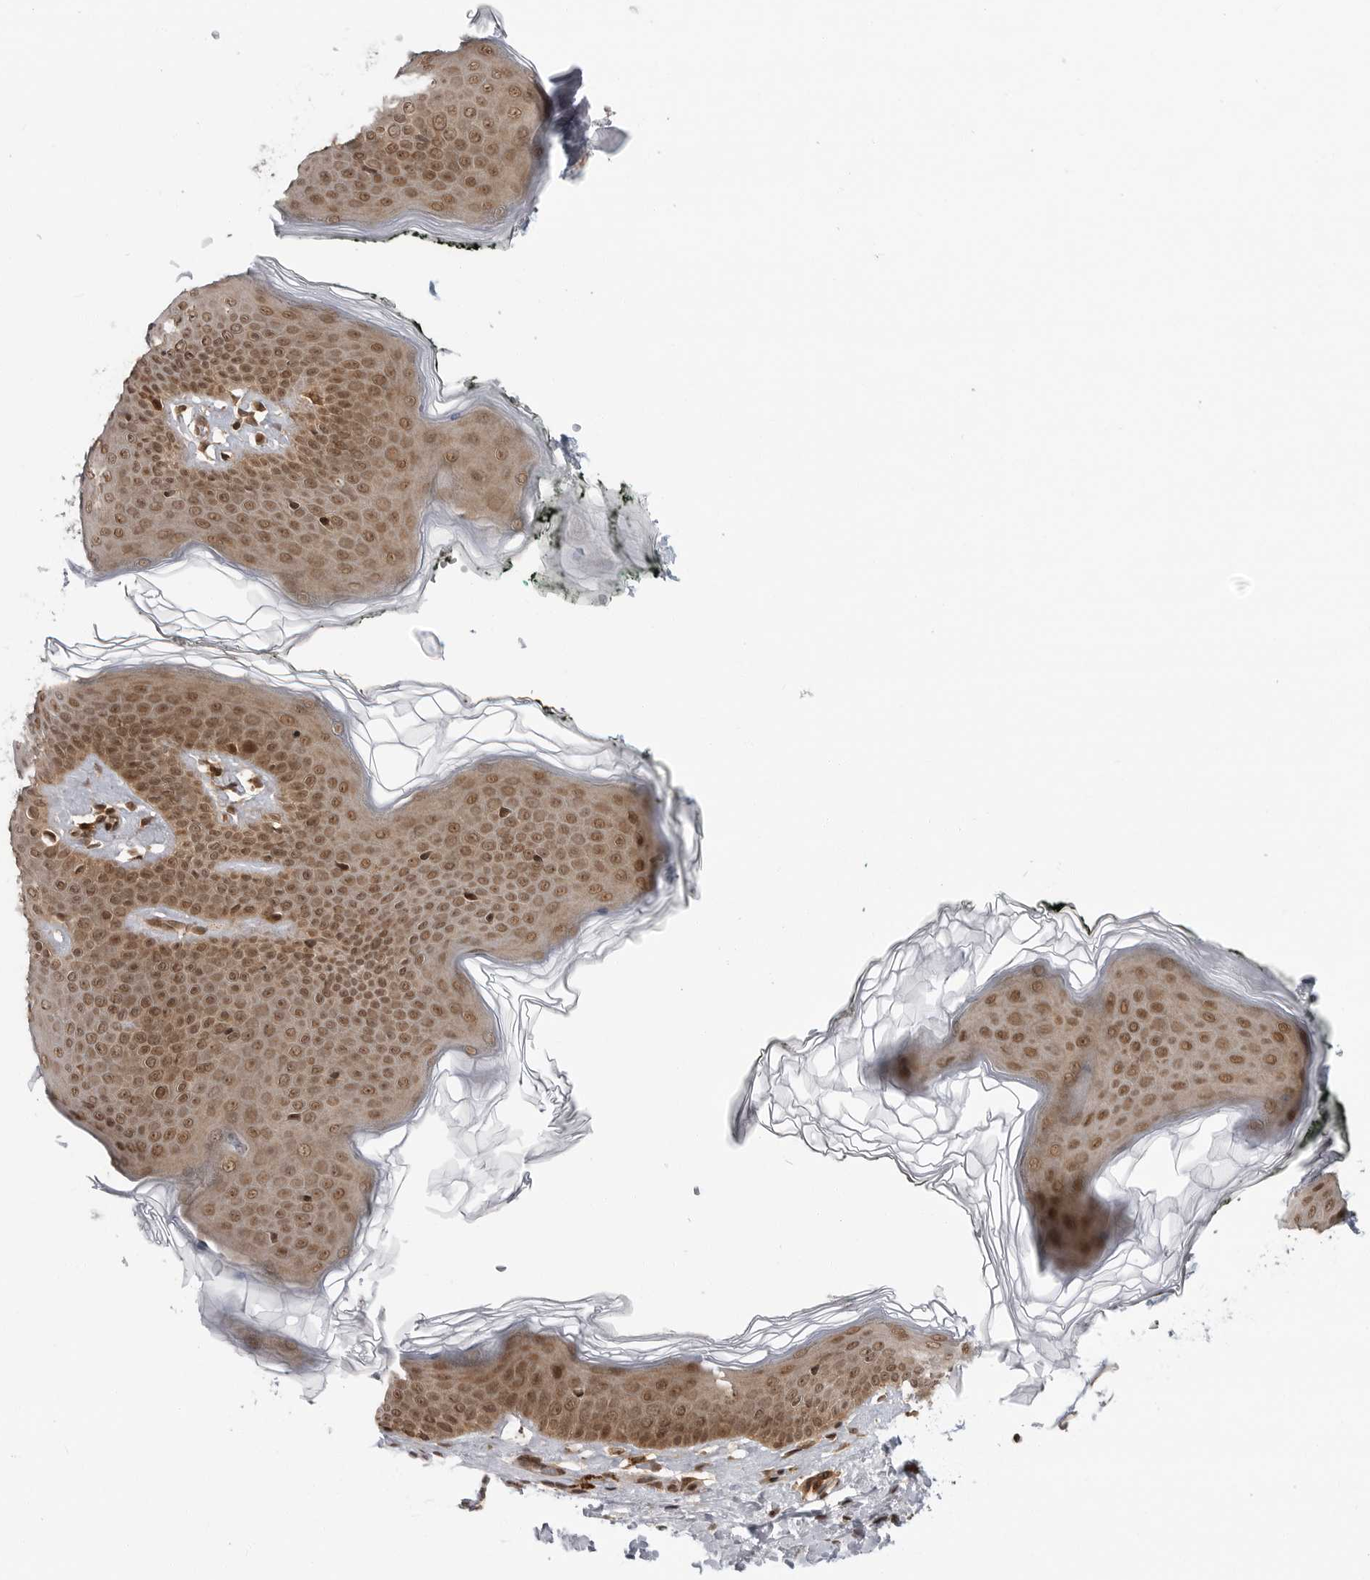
{"staining": {"intensity": "strong", "quantity": ">75%", "location": "cytoplasmic/membranous,nuclear"}, "tissue": "skin", "cell_type": "Epidermal cells", "image_type": "normal", "snomed": [{"axis": "morphology", "description": "Normal tissue, NOS"}, {"axis": "morphology", "description": "Inflammation, NOS"}, {"axis": "topography", "description": "Vulva"}], "caption": "Skin stained for a protein displays strong cytoplasmic/membranous,nuclear positivity in epidermal cells.", "gene": "SZRD1", "patient": {"sex": "female", "age": 84}}